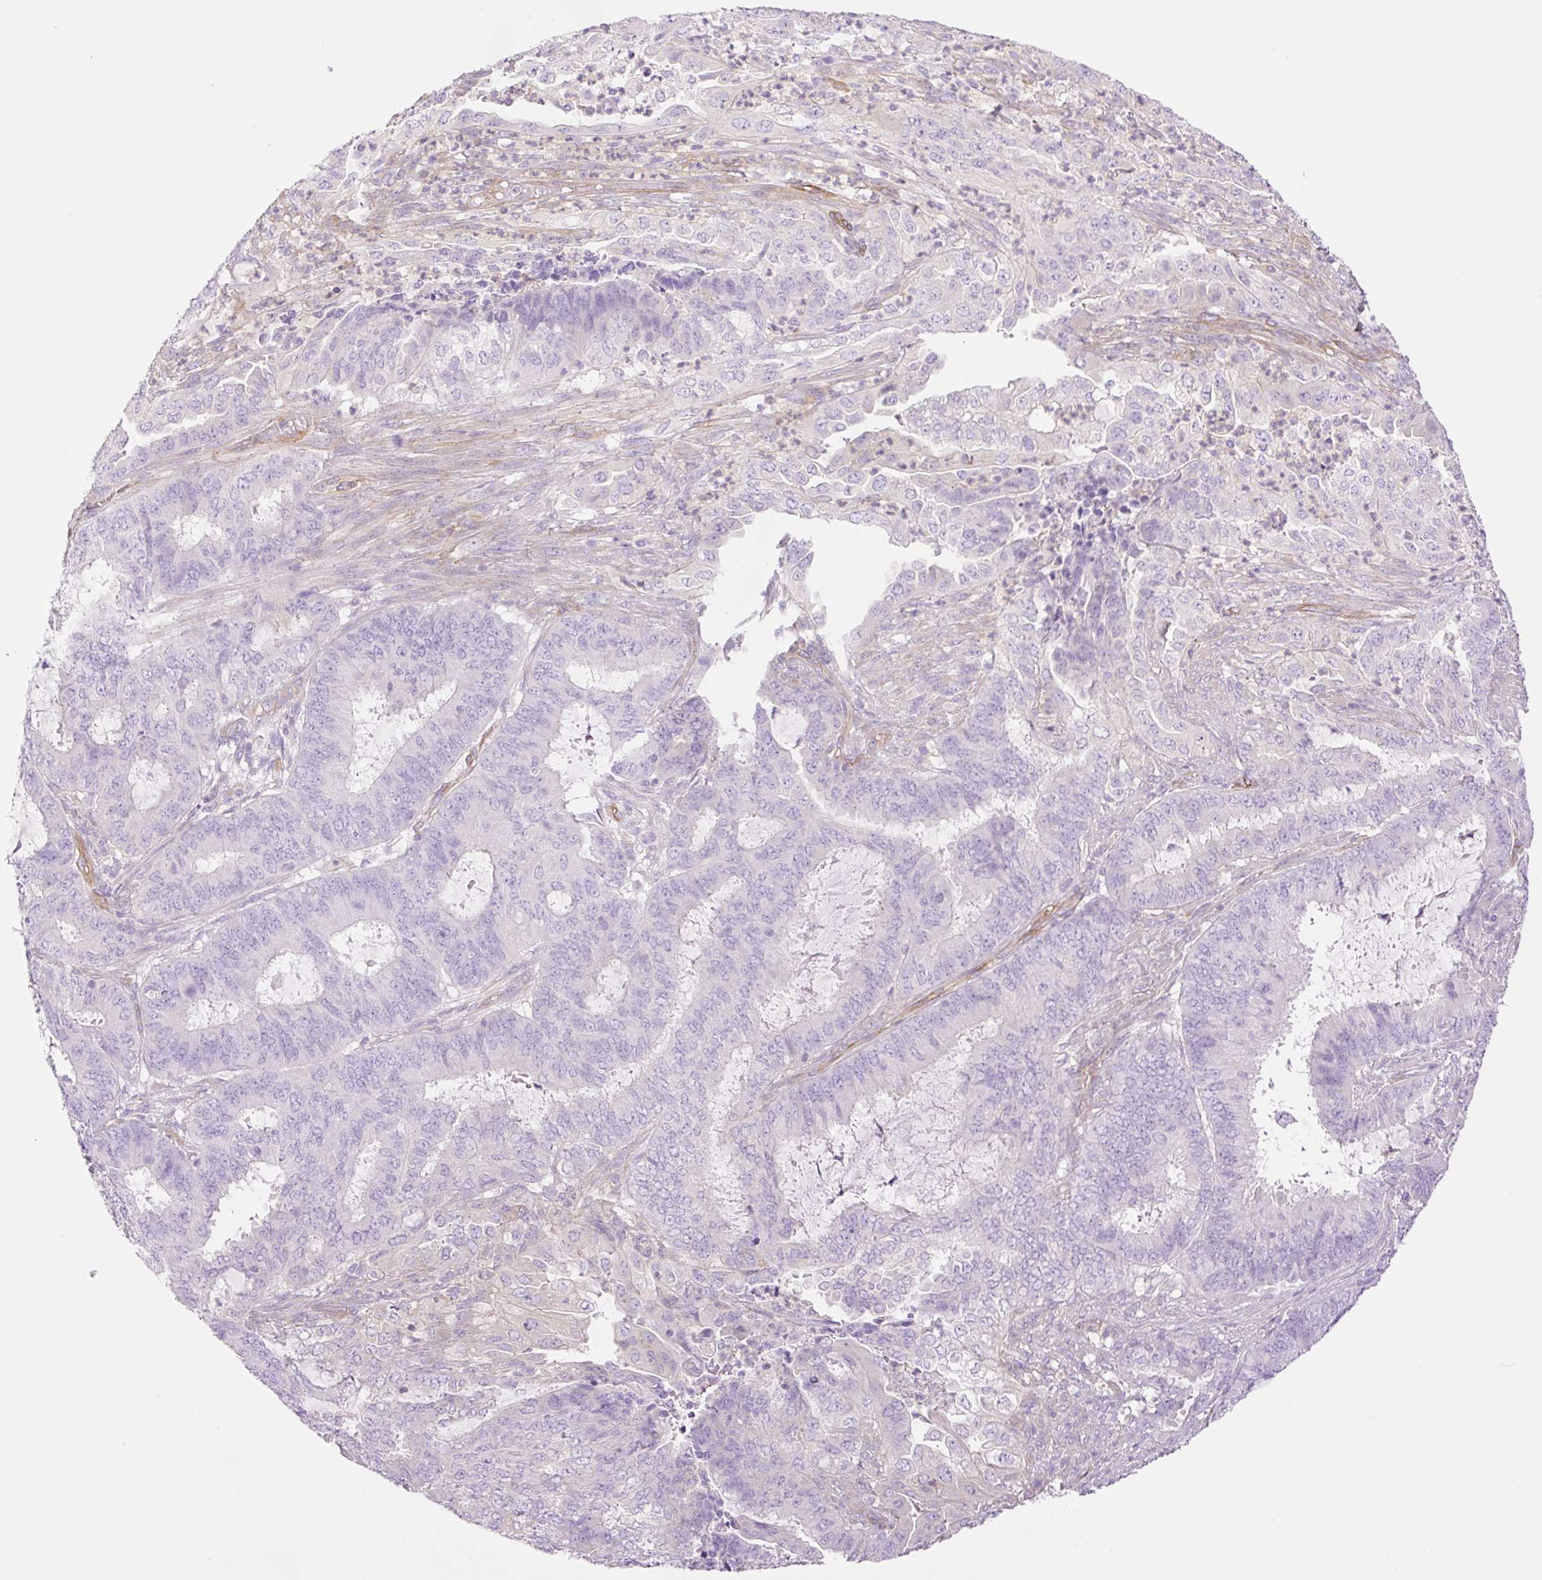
{"staining": {"intensity": "negative", "quantity": "none", "location": "none"}, "tissue": "endometrial cancer", "cell_type": "Tumor cells", "image_type": "cancer", "snomed": [{"axis": "morphology", "description": "Adenocarcinoma, NOS"}, {"axis": "topography", "description": "Endometrium"}], "caption": "The histopathology image reveals no staining of tumor cells in endometrial adenocarcinoma.", "gene": "EHD3", "patient": {"sex": "female", "age": 51}}